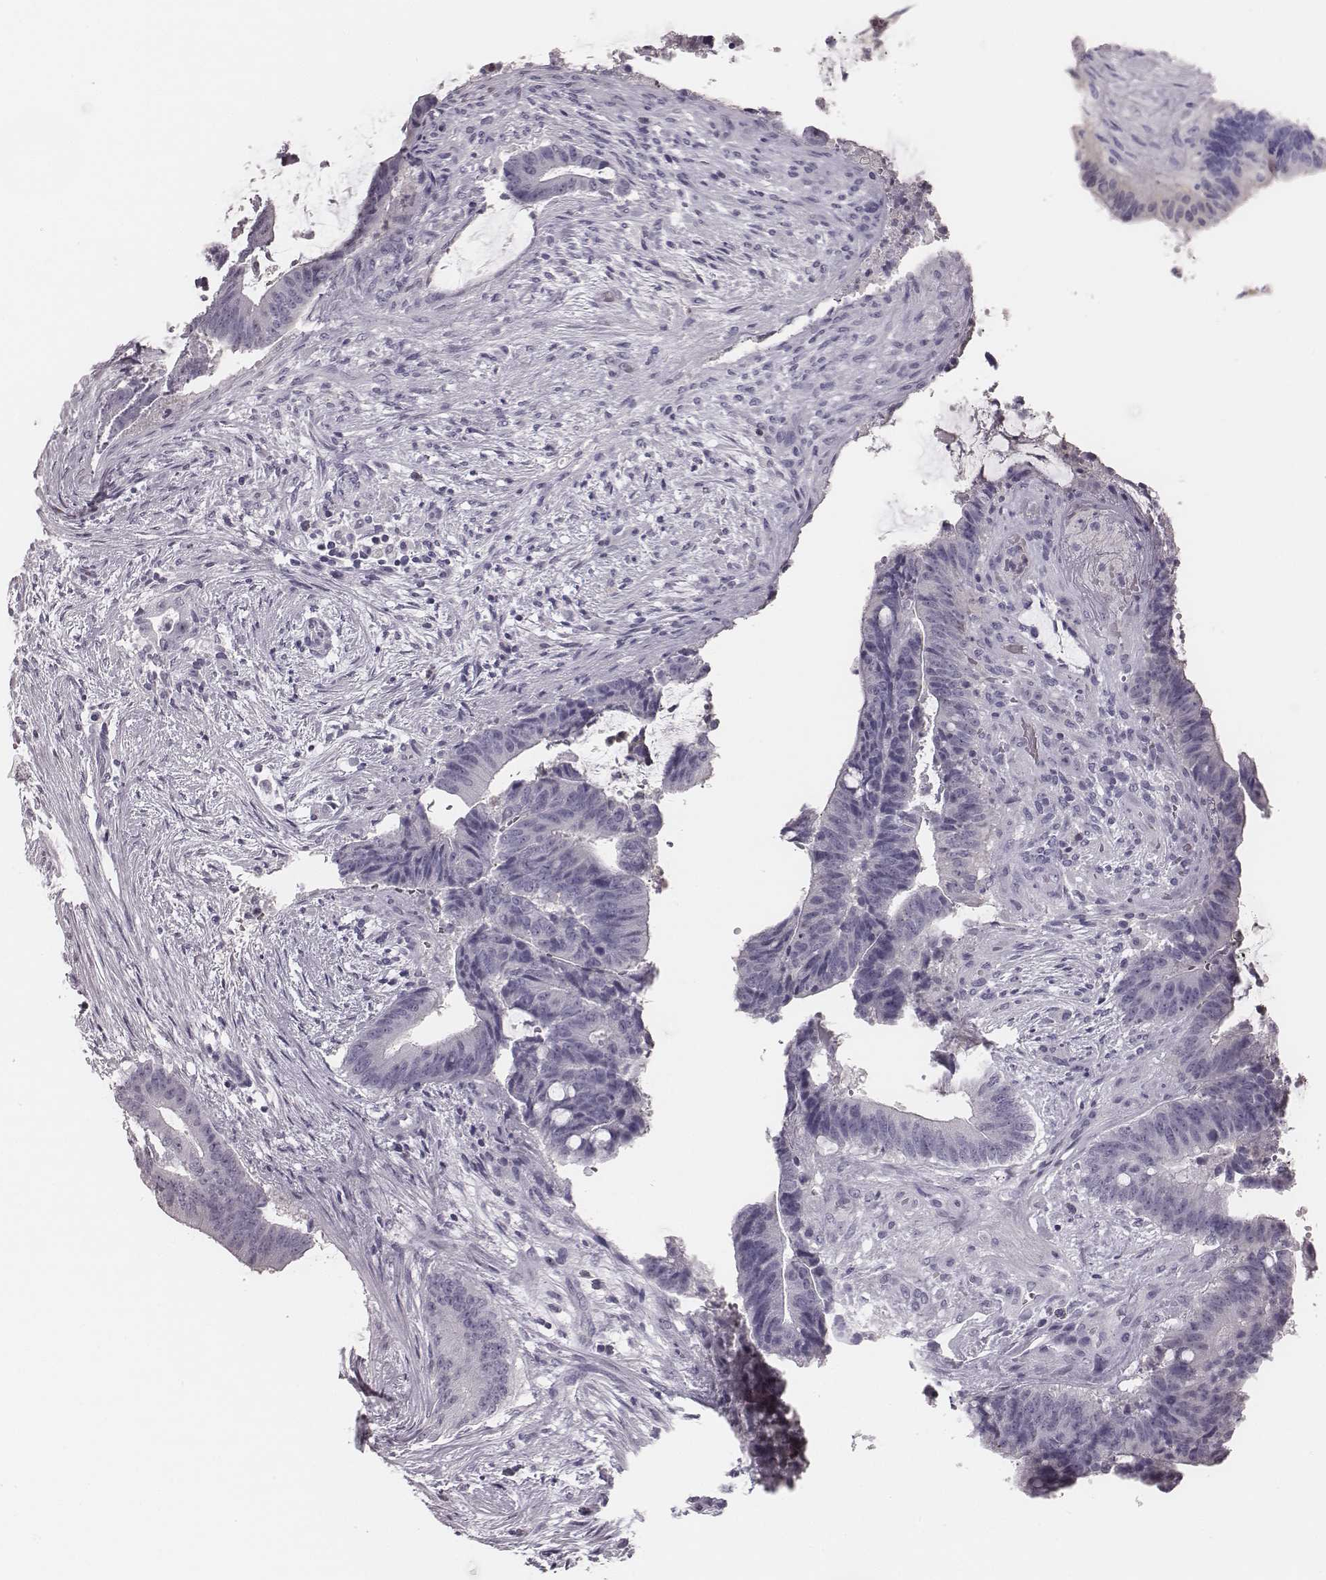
{"staining": {"intensity": "negative", "quantity": "none", "location": "none"}, "tissue": "colorectal cancer", "cell_type": "Tumor cells", "image_type": "cancer", "snomed": [{"axis": "morphology", "description": "Adenocarcinoma, NOS"}, {"axis": "topography", "description": "Colon"}], "caption": "Immunohistochemical staining of colorectal adenocarcinoma exhibits no significant staining in tumor cells.", "gene": "CSH1", "patient": {"sex": "female", "age": 43}}